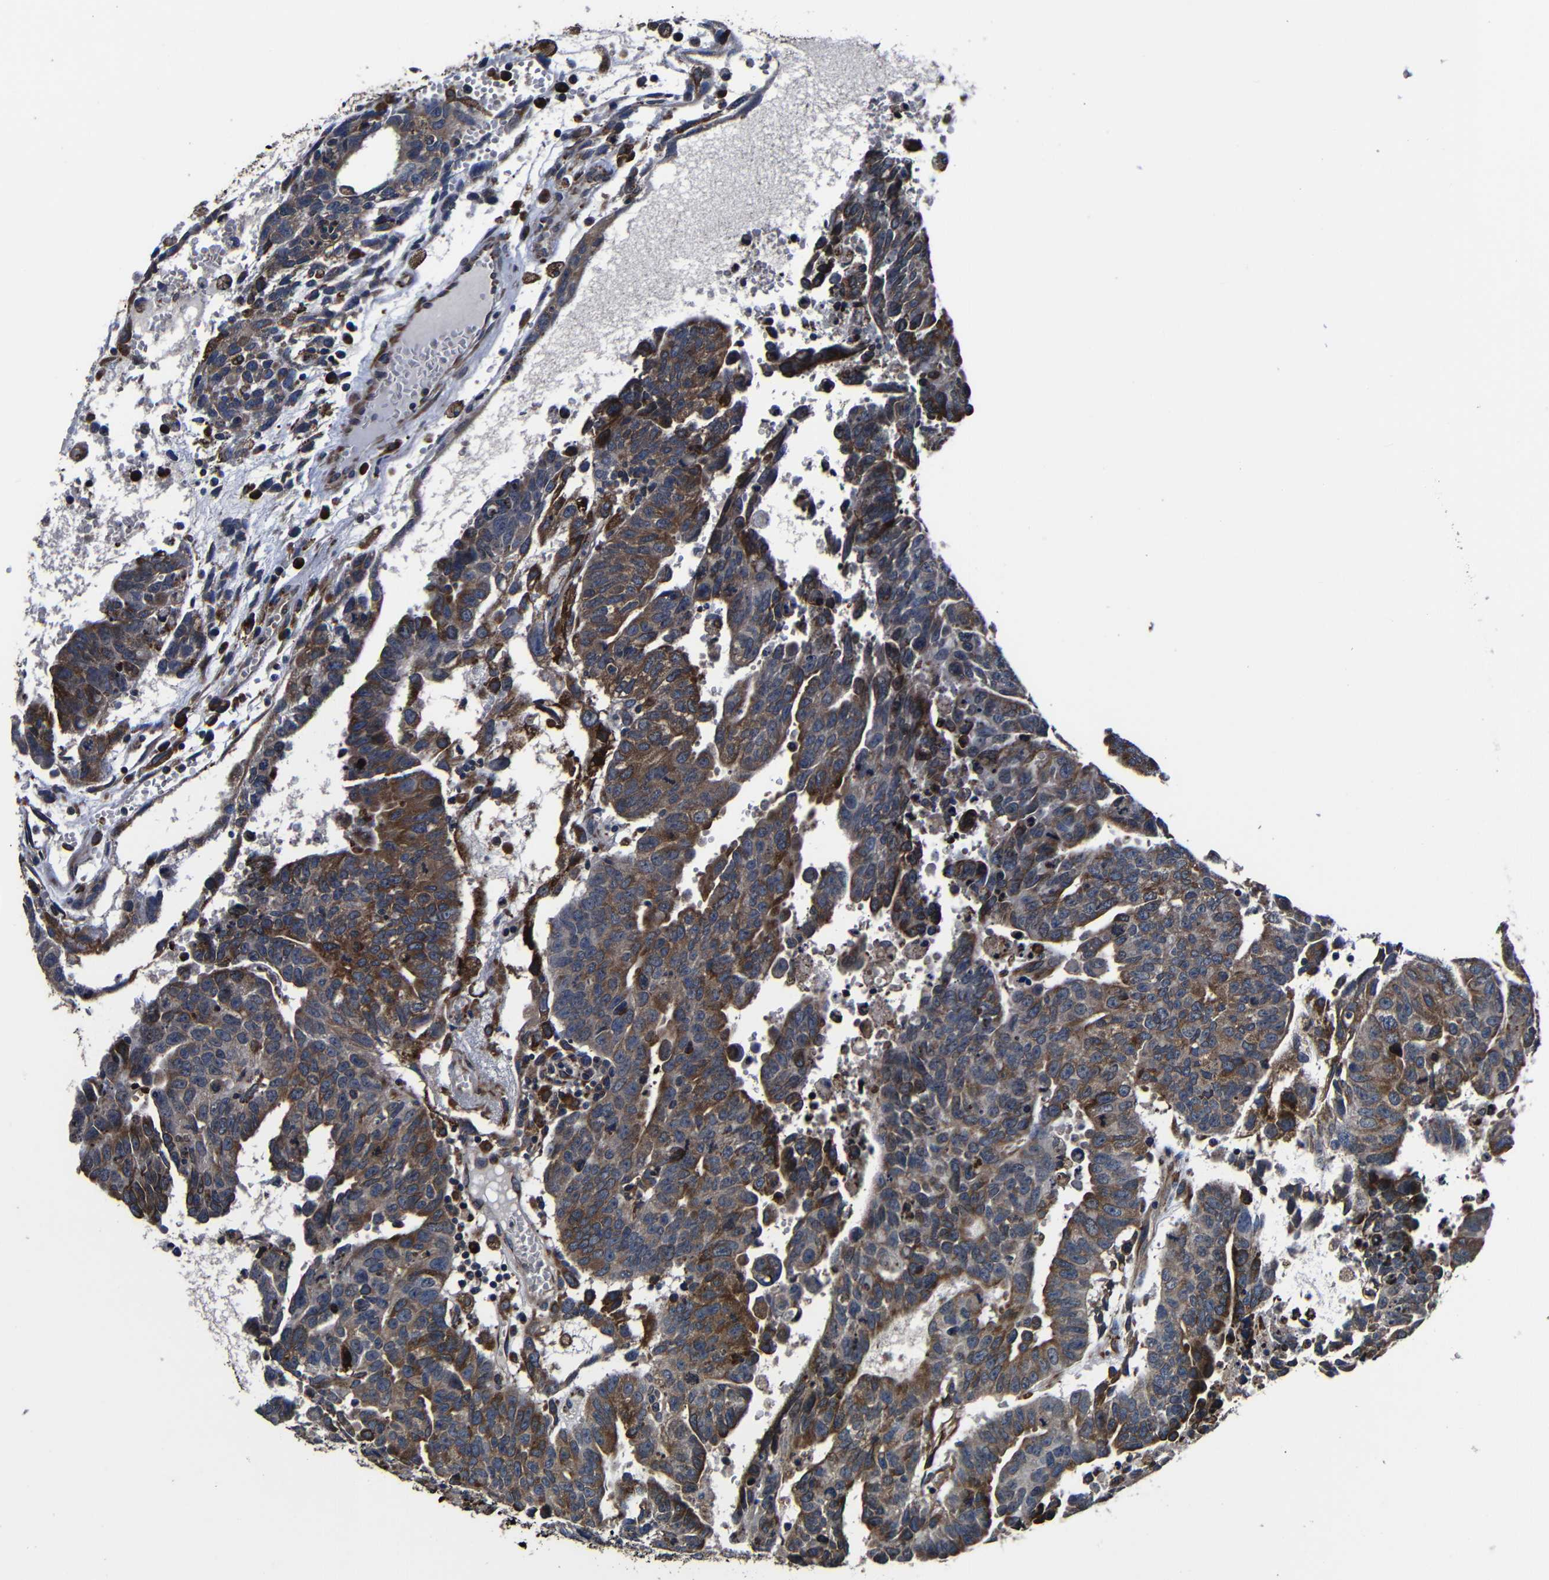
{"staining": {"intensity": "strong", "quantity": "25%-75%", "location": "cytoplasmic/membranous"}, "tissue": "testis cancer", "cell_type": "Tumor cells", "image_type": "cancer", "snomed": [{"axis": "morphology", "description": "Seminoma, NOS"}, {"axis": "morphology", "description": "Carcinoma, Embryonal, NOS"}, {"axis": "topography", "description": "Testis"}], "caption": "Protein analysis of testis embryonal carcinoma tissue reveals strong cytoplasmic/membranous positivity in about 25%-75% of tumor cells.", "gene": "SCN9A", "patient": {"sex": "male", "age": 52}}